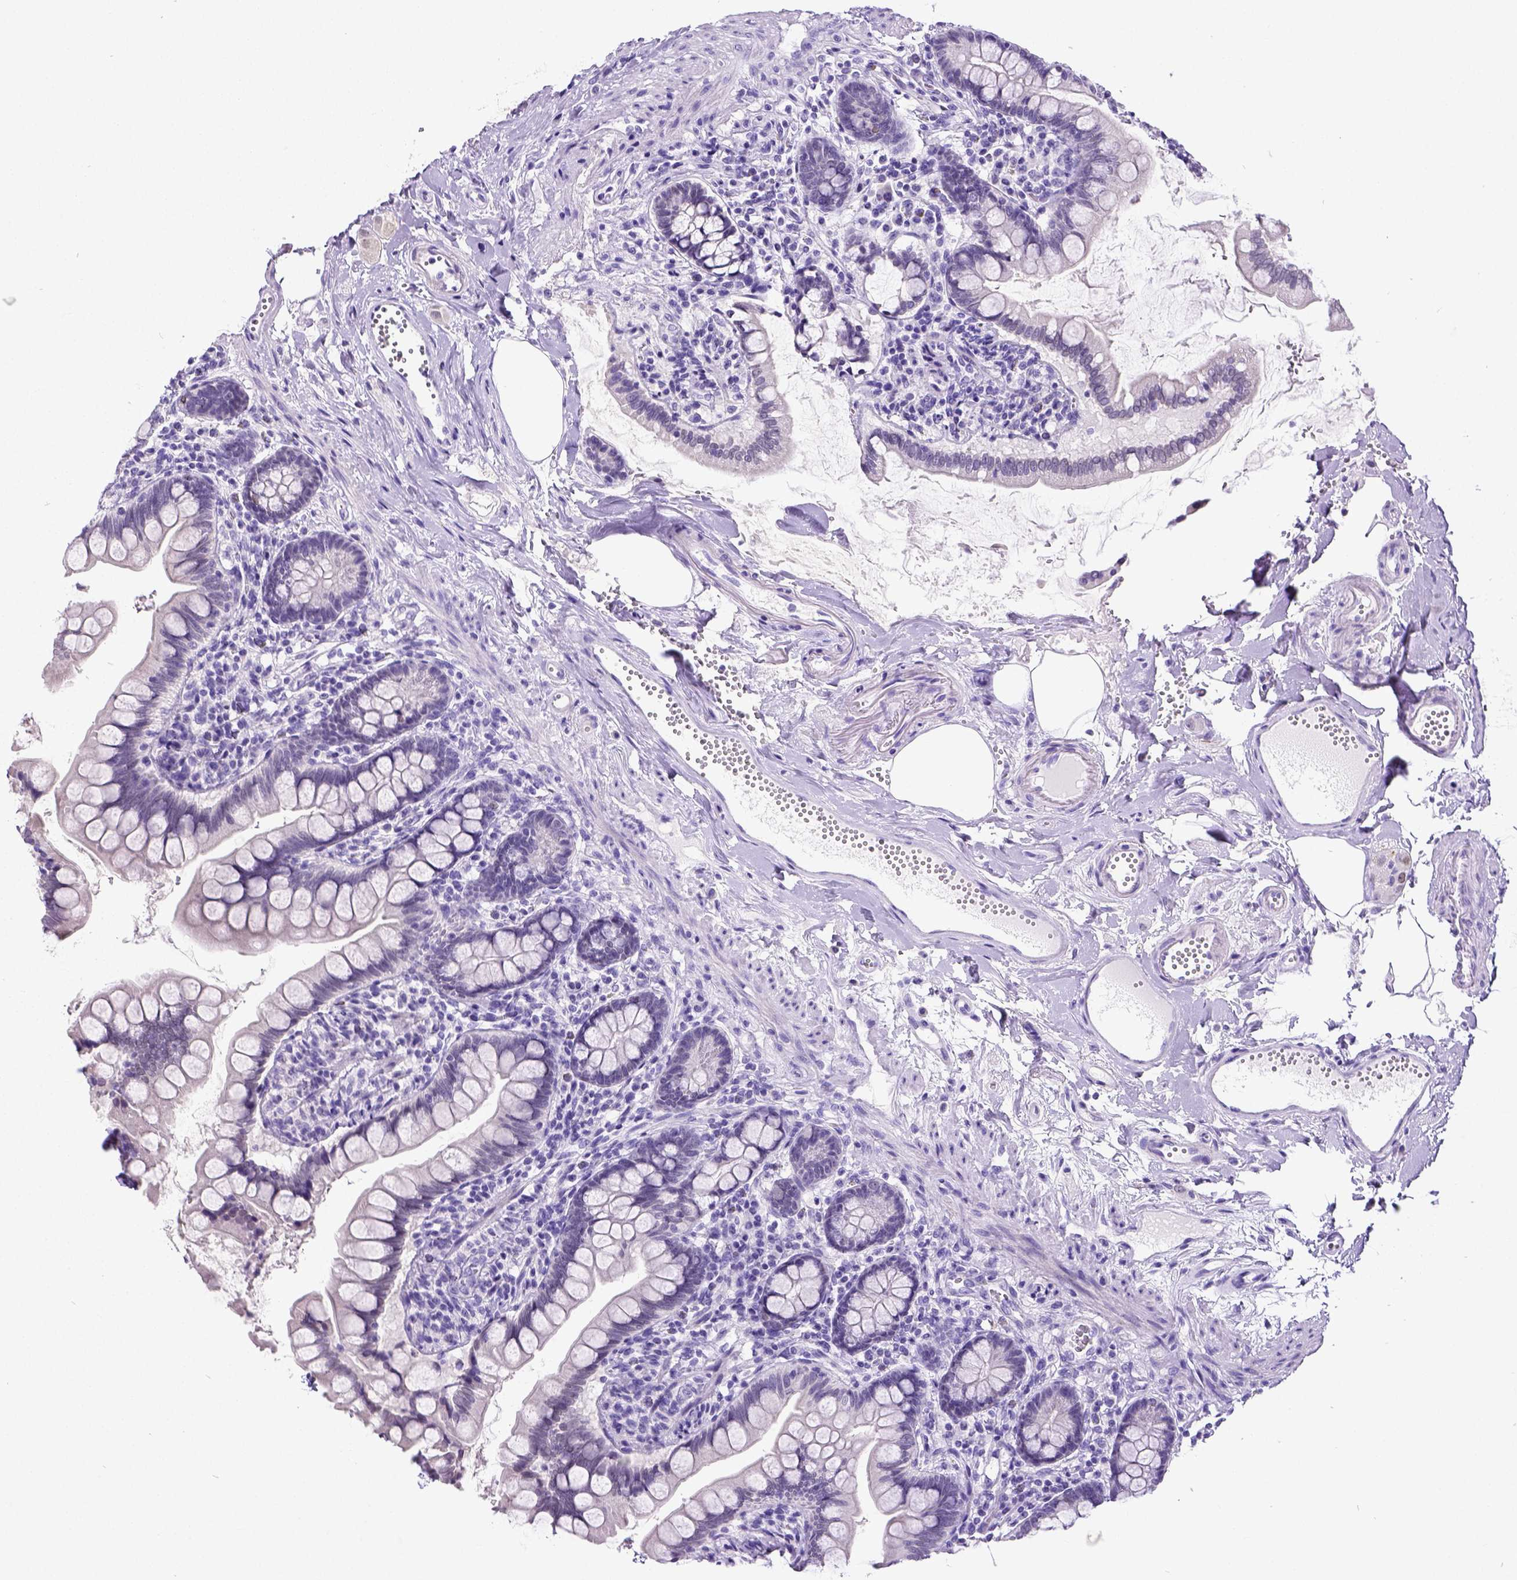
{"staining": {"intensity": "negative", "quantity": "none", "location": "none"}, "tissue": "small intestine", "cell_type": "Glandular cells", "image_type": "normal", "snomed": [{"axis": "morphology", "description": "Normal tissue, NOS"}, {"axis": "topography", "description": "Small intestine"}], "caption": "Immunohistochemistry of benign human small intestine reveals no staining in glandular cells. (Brightfield microscopy of DAB (3,3'-diaminobenzidine) immunohistochemistry at high magnification).", "gene": "SATB2", "patient": {"sex": "female", "age": 56}}